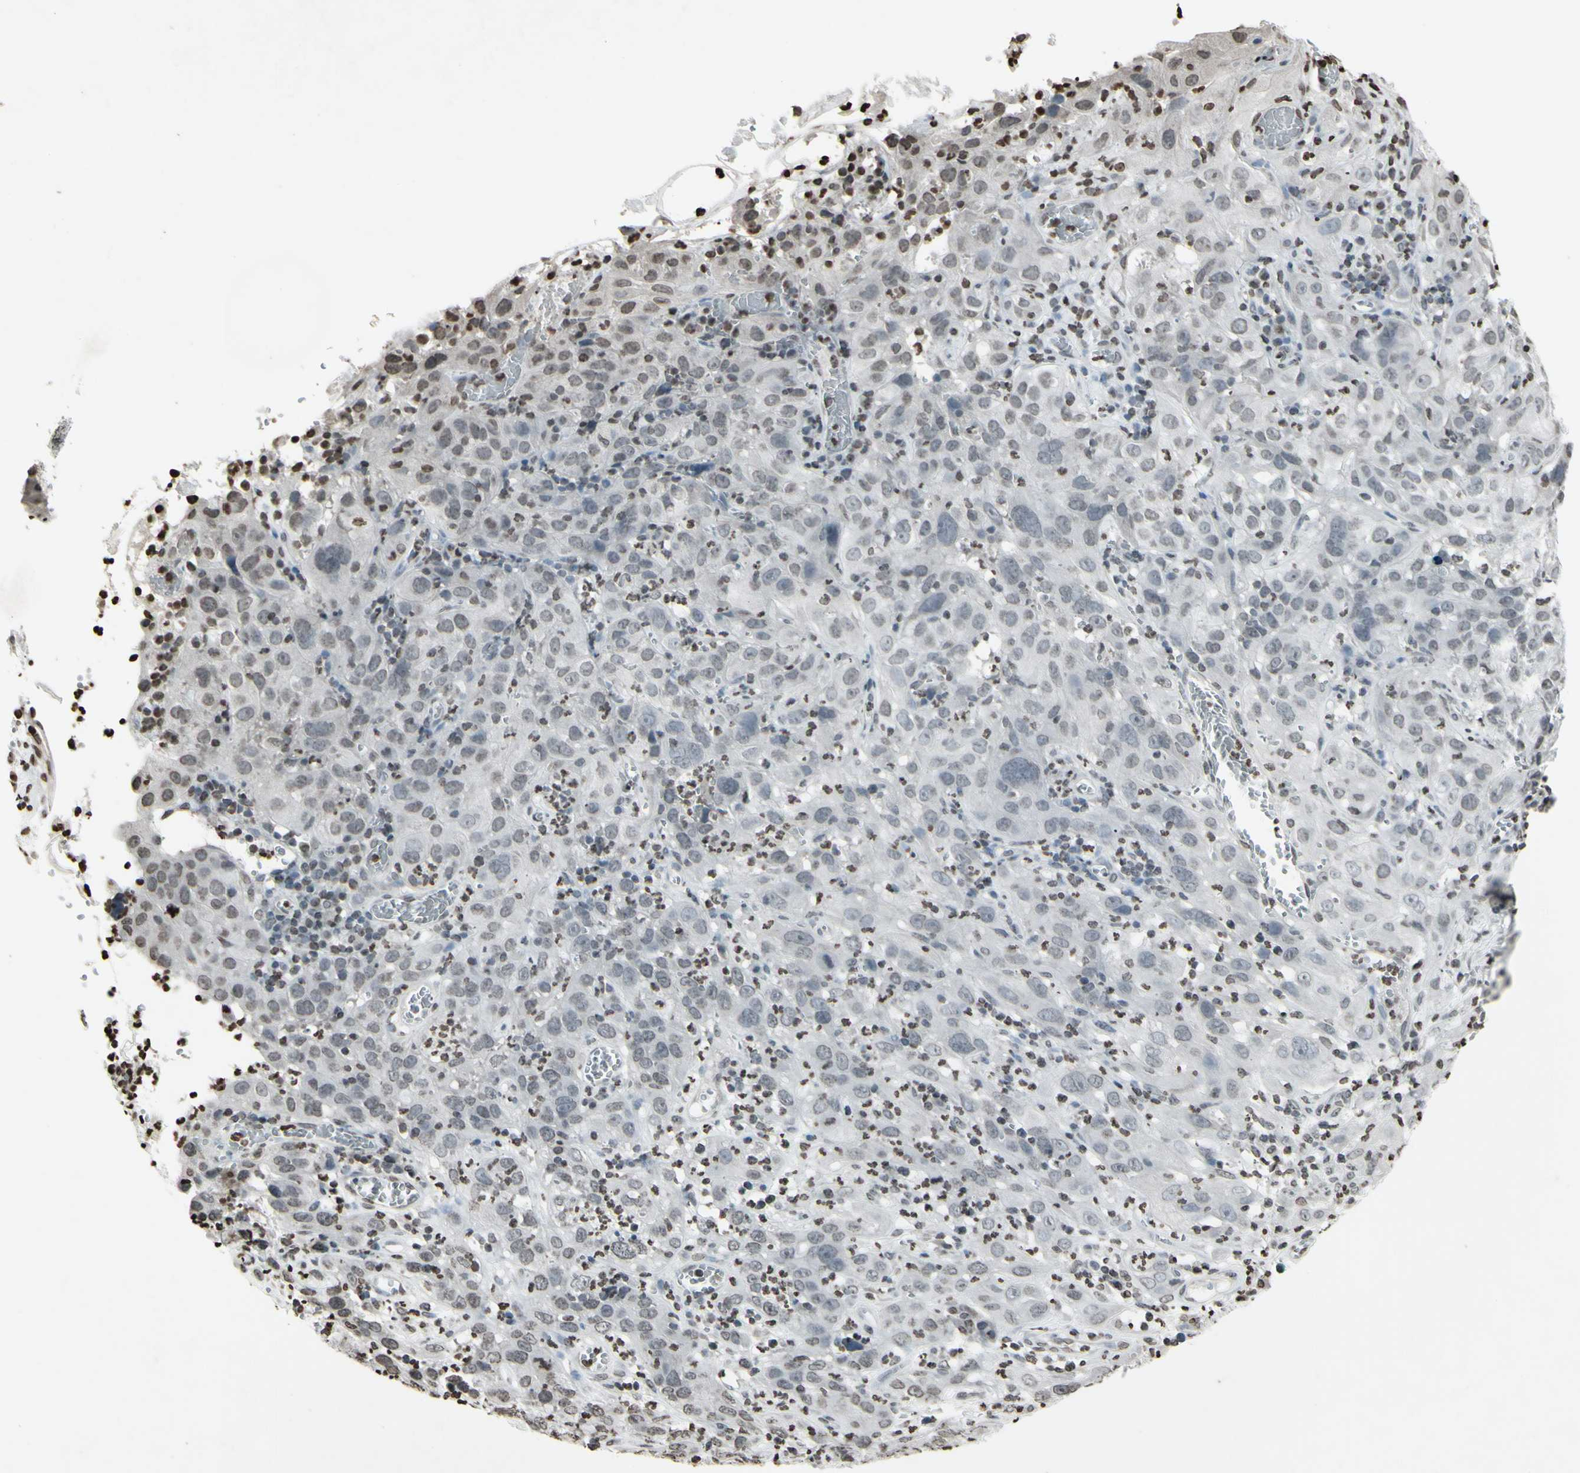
{"staining": {"intensity": "negative", "quantity": "none", "location": "none"}, "tissue": "cervical cancer", "cell_type": "Tumor cells", "image_type": "cancer", "snomed": [{"axis": "morphology", "description": "Squamous cell carcinoma, NOS"}, {"axis": "topography", "description": "Cervix"}], "caption": "High power microscopy histopathology image of an immunohistochemistry micrograph of cervical squamous cell carcinoma, revealing no significant expression in tumor cells.", "gene": "CD79B", "patient": {"sex": "female", "age": 32}}